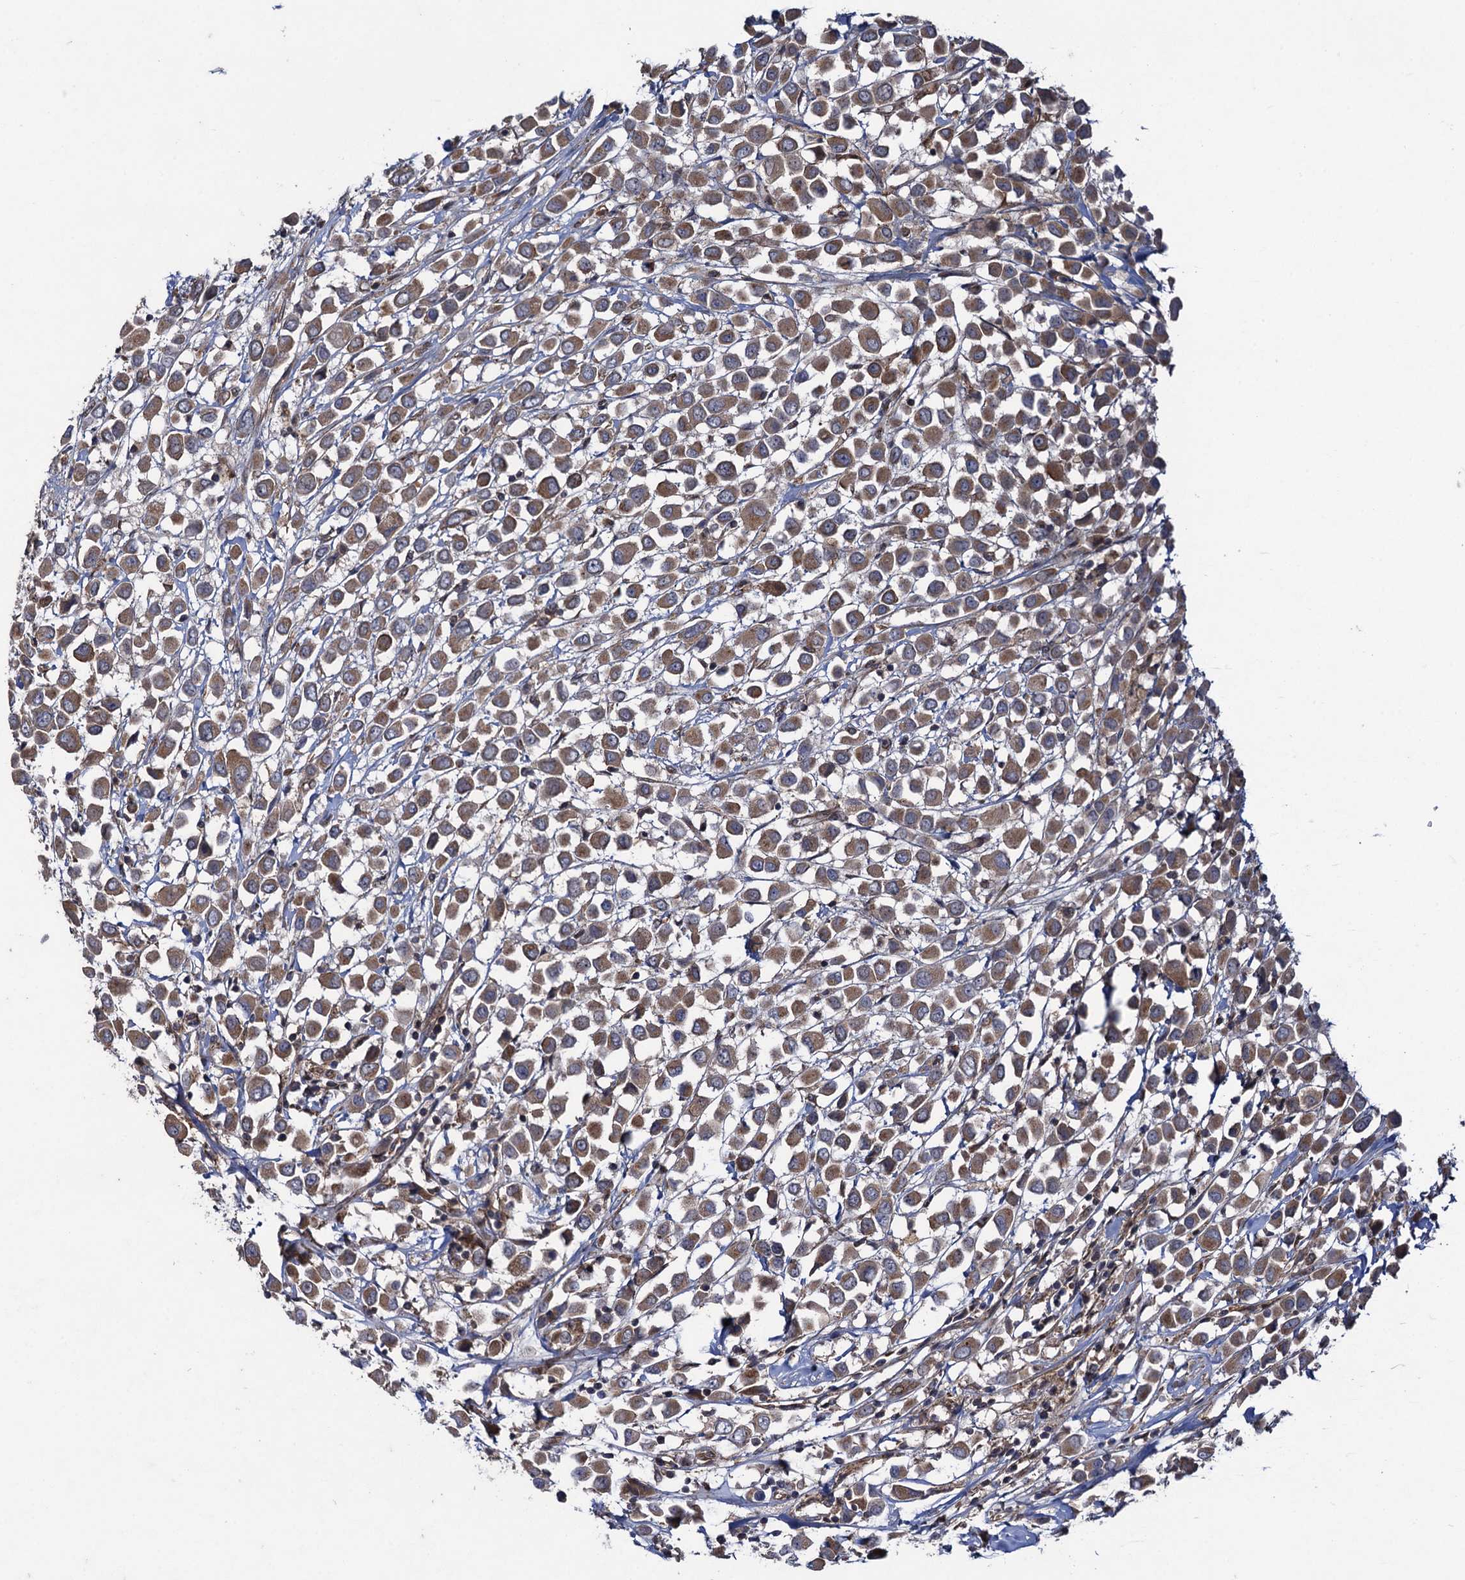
{"staining": {"intensity": "moderate", "quantity": ">75%", "location": "cytoplasmic/membranous"}, "tissue": "breast cancer", "cell_type": "Tumor cells", "image_type": "cancer", "snomed": [{"axis": "morphology", "description": "Duct carcinoma"}, {"axis": "topography", "description": "Breast"}], "caption": "Protein analysis of breast cancer tissue reveals moderate cytoplasmic/membranous staining in about >75% of tumor cells.", "gene": "HAUS1", "patient": {"sex": "female", "age": 61}}